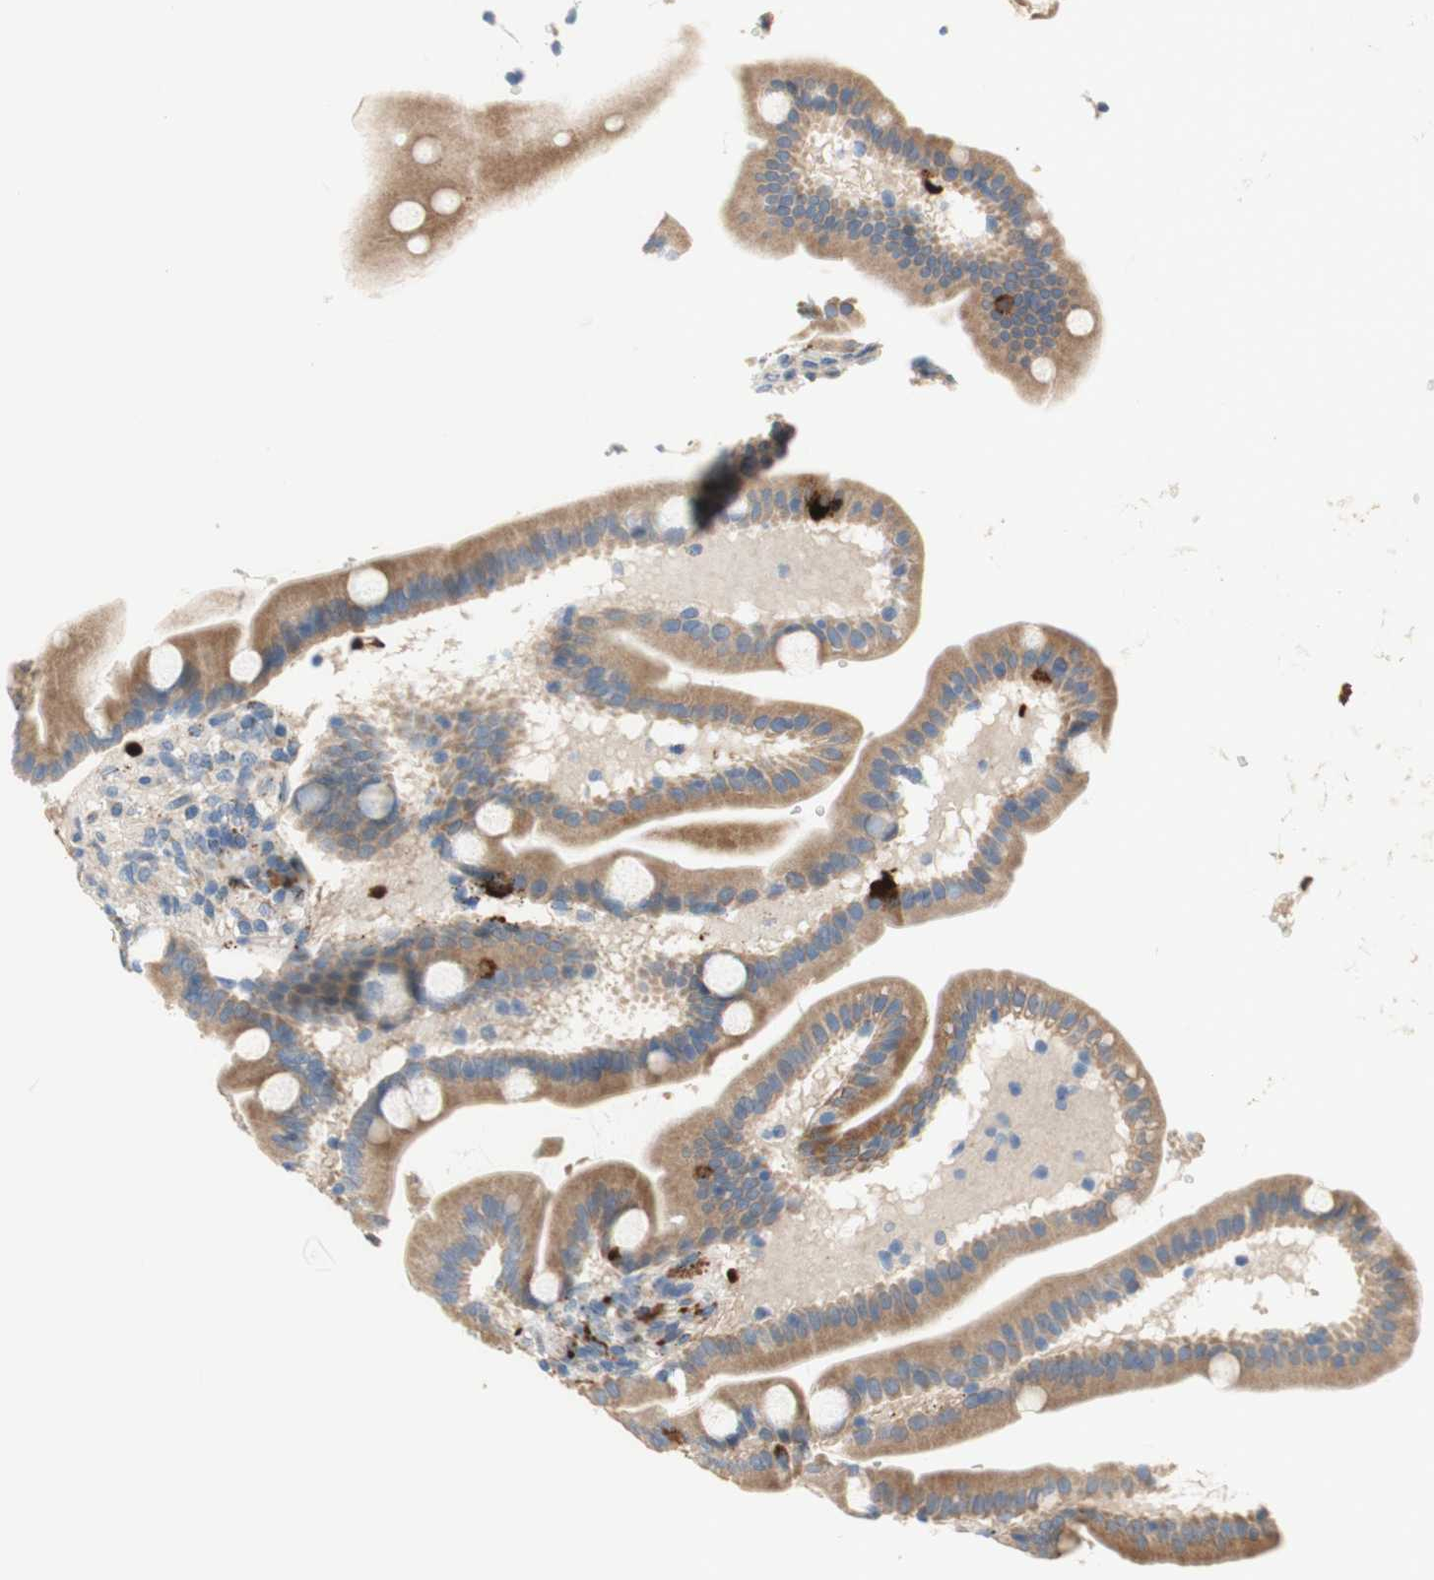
{"staining": {"intensity": "moderate", "quantity": ">75%", "location": "cytoplasmic/membranous"}, "tissue": "duodenum", "cell_type": "Glandular cells", "image_type": "normal", "snomed": [{"axis": "morphology", "description": "Normal tissue, NOS"}, {"axis": "topography", "description": "Duodenum"}], "caption": "About >75% of glandular cells in normal duodenum reveal moderate cytoplasmic/membranous protein positivity as visualized by brown immunohistochemical staining.", "gene": "PTPN21", "patient": {"sex": "male", "age": 54}}